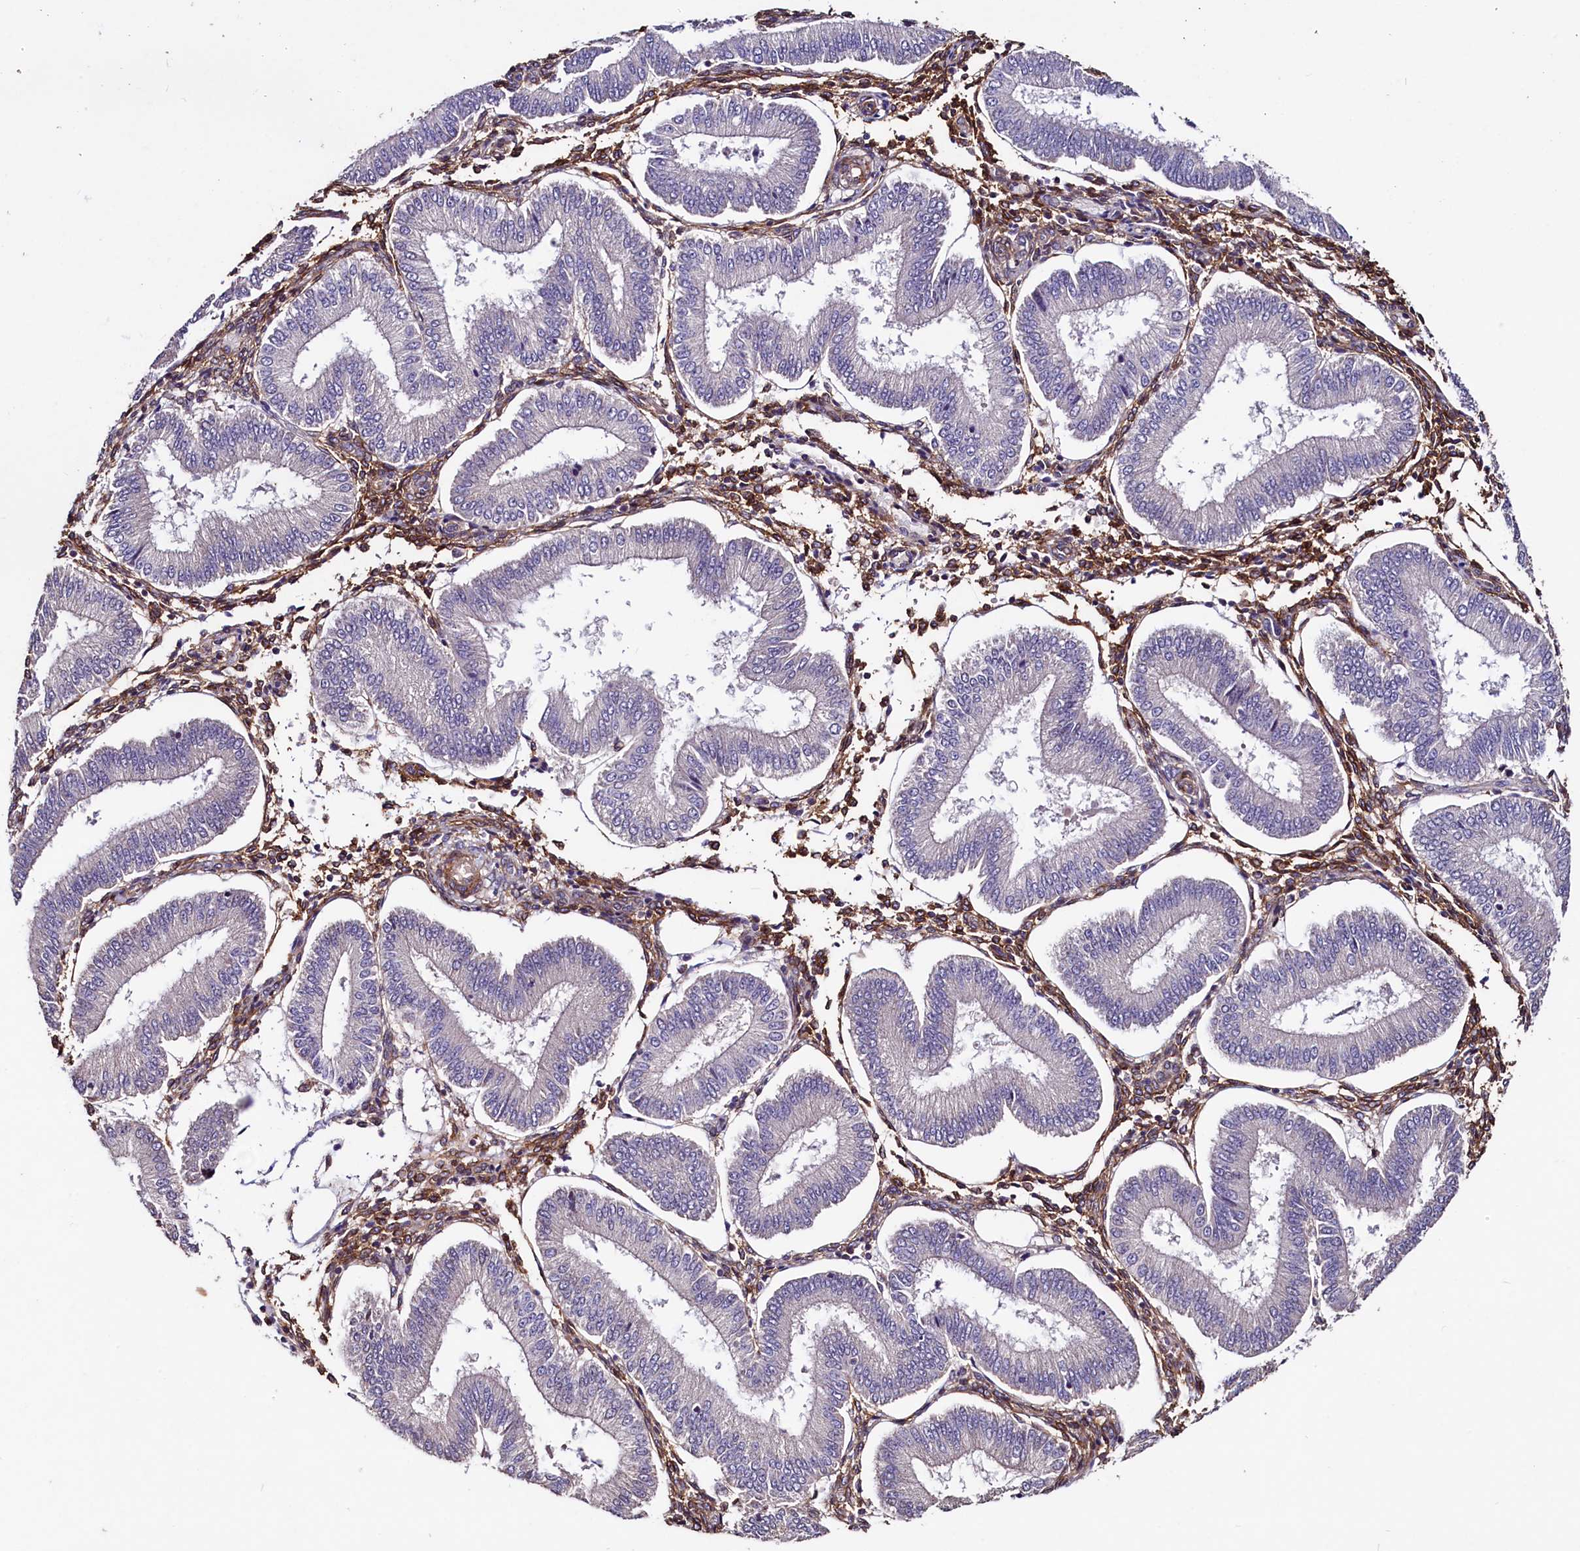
{"staining": {"intensity": "moderate", "quantity": ">75%", "location": "cytoplasmic/membranous"}, "tissue": "endometrium", "cell_type": "Cells in endometrial stroma", "image_type": "normal", "snomed": [{"axis": "morphology", "description": "Normal tissue, NOS"}, {"axis": "topography", "description": "Endometrium"}], "caption": "Immunohistochemistry of unremarkable endometrium shows medium levels of moderate cytoplasmic/membranous positivity in about >75% of cells in endometrial stroma. (DAB (3,3'-diaminobenzidine) IHC with brightfield microscopy, high magnification).", "gene": "PALM", "patient": {"sex": "female", "age": 39}}